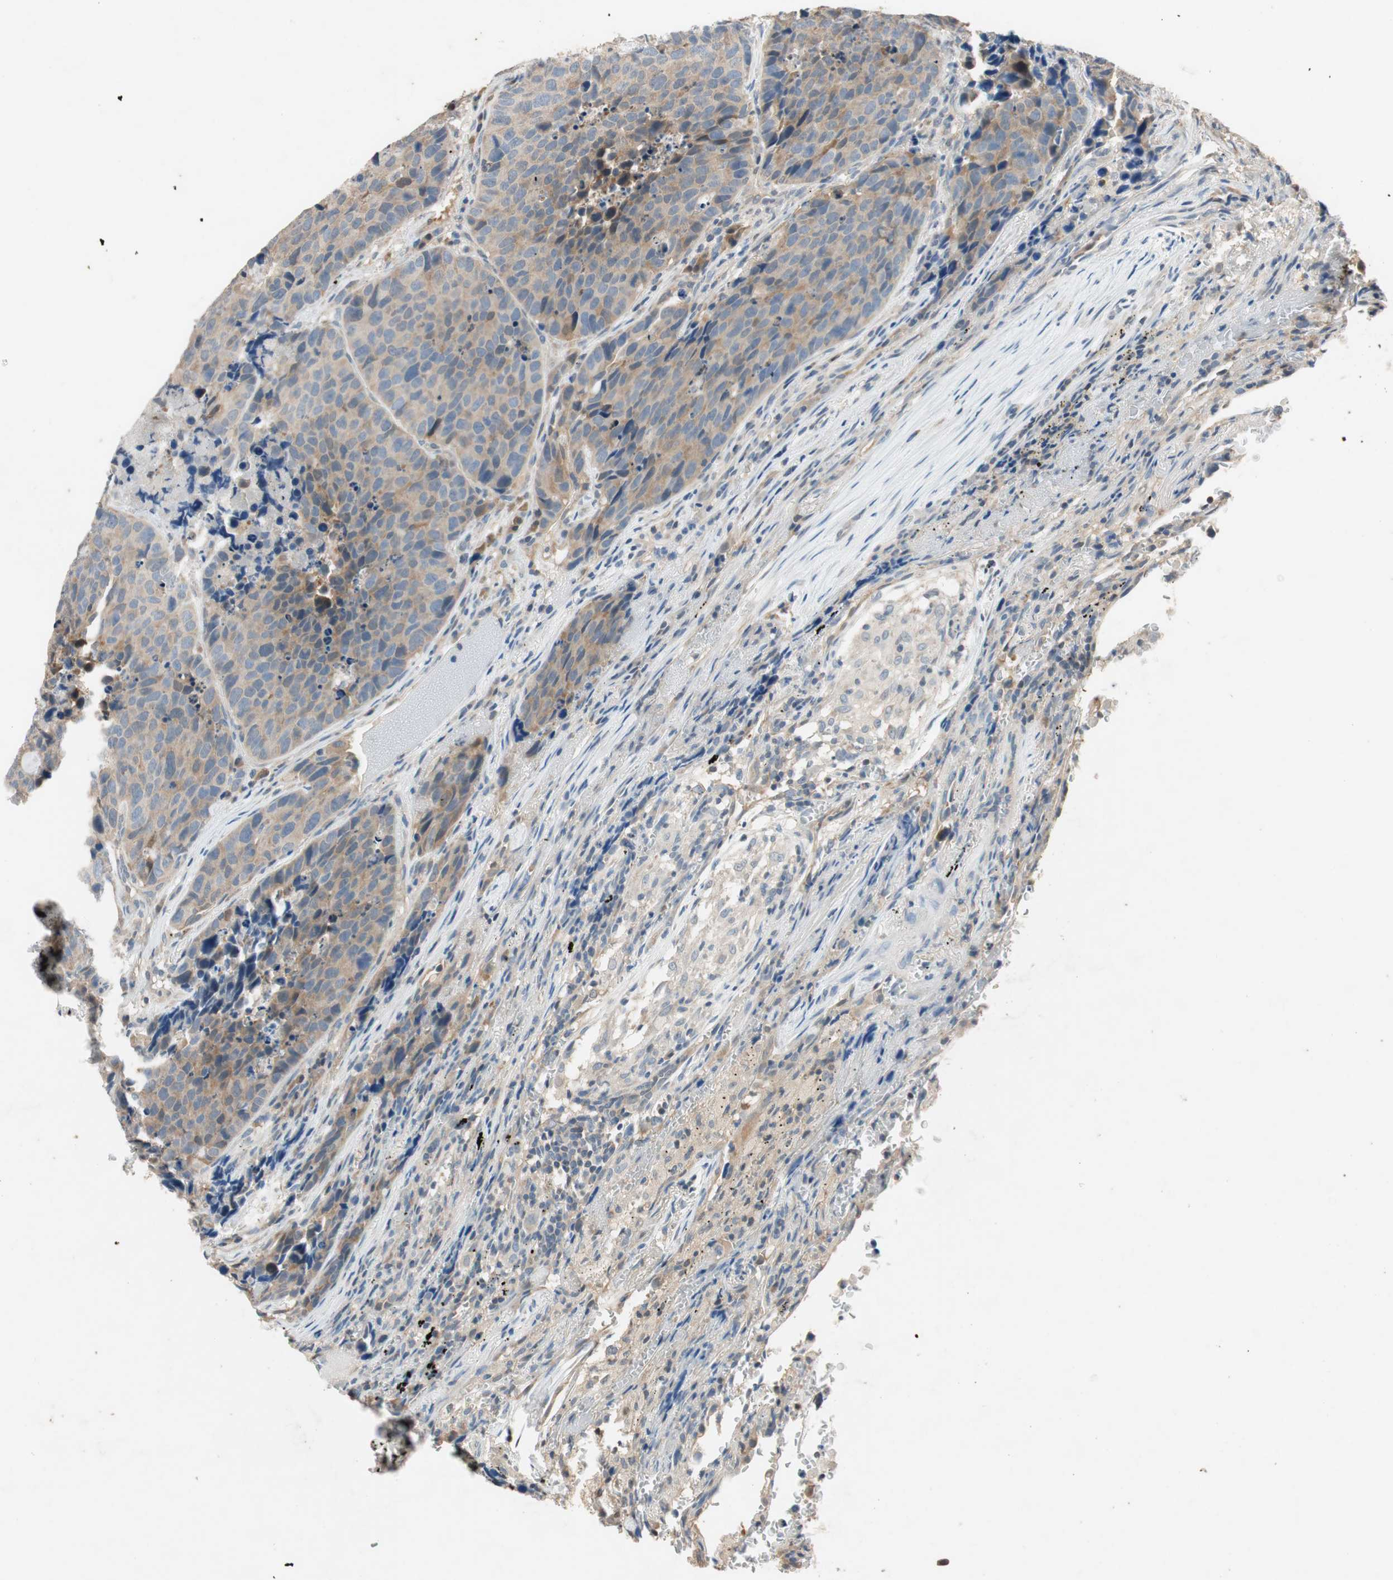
{"staining": {"intensity": "weak", "quantity": ">75%", "location": "cytoplasmic/membranous"}, "tissue": "carcinoid", "cell_type": "Tumor cells", "image_type": "cancer", "snomed": [{"axis": "morphology", "description": "Carcinoid, malignant, NOS"}, {"axis": "topography", "description": "Lung"}], "caption": "Immunohistochemical staining of carcinoid displays low levels of weak cytoplasmic/membranous protein expression in about >75% of tumor cells. The protein is shown in brown color, while the nuclei are stained blue.", "gene": "SERPINB5", "patient": {"sex": "male", "age": 60}}